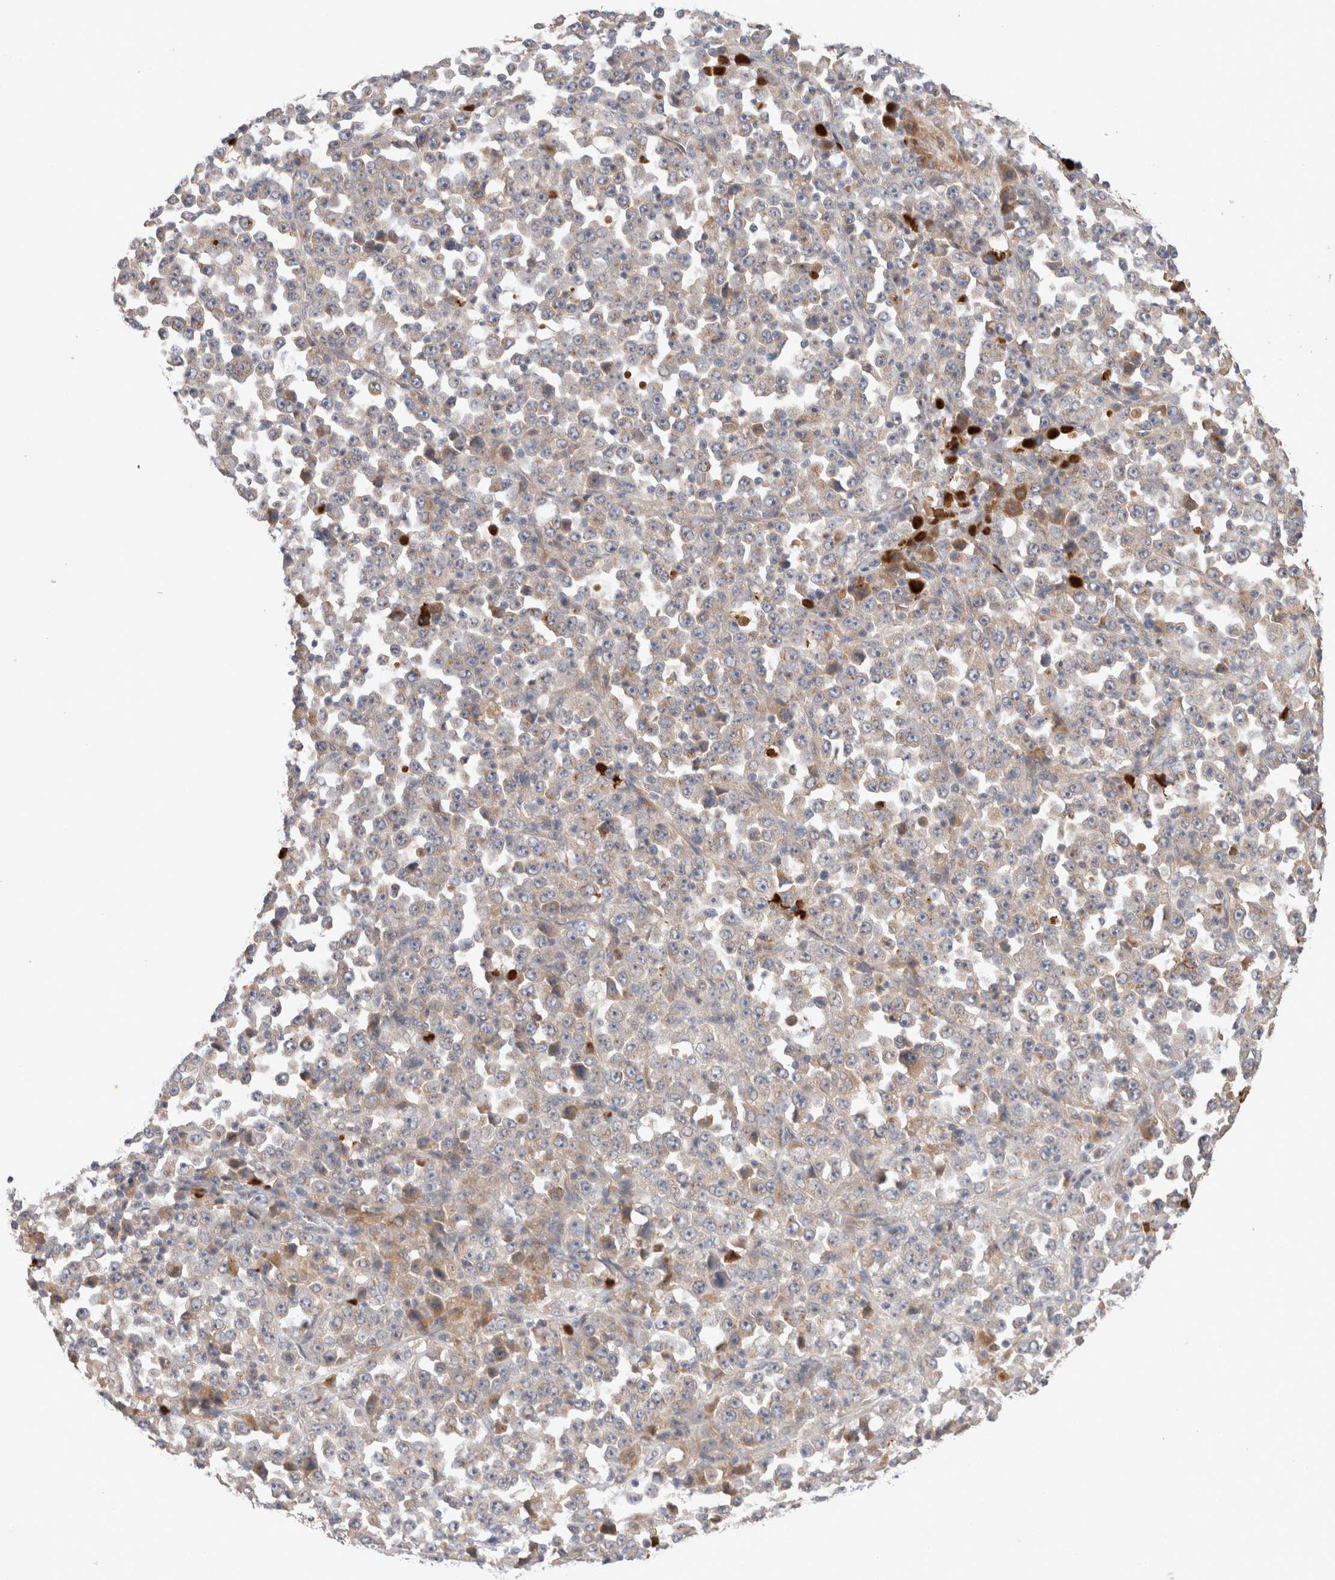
{"staining": {"intensity": "weak", "quantity": "<25%", "location": "cytoplasmic/membranous"}, "tissue": "stomach cancer", "cell_type": "Tumor cells", "image_type": "cancer", "snomed": [{"axis": "morphology", "description": "Normal tissue, NOS"}, {"axis": "morphology", "description": "Adenocarcinoma, NOS"}, {"axis": "topography", "description": "Stomach, upper"}, {"axis": "topography", "description": "Stomach"}], "caption": "Stomach cancer was stained to show a protein in brown. There is no significant staining in tumor cells. (IHC, brightfield microscopy, high magnification).", "gene": "SGK1", "patient": {"sex": "male", "age": 59}}